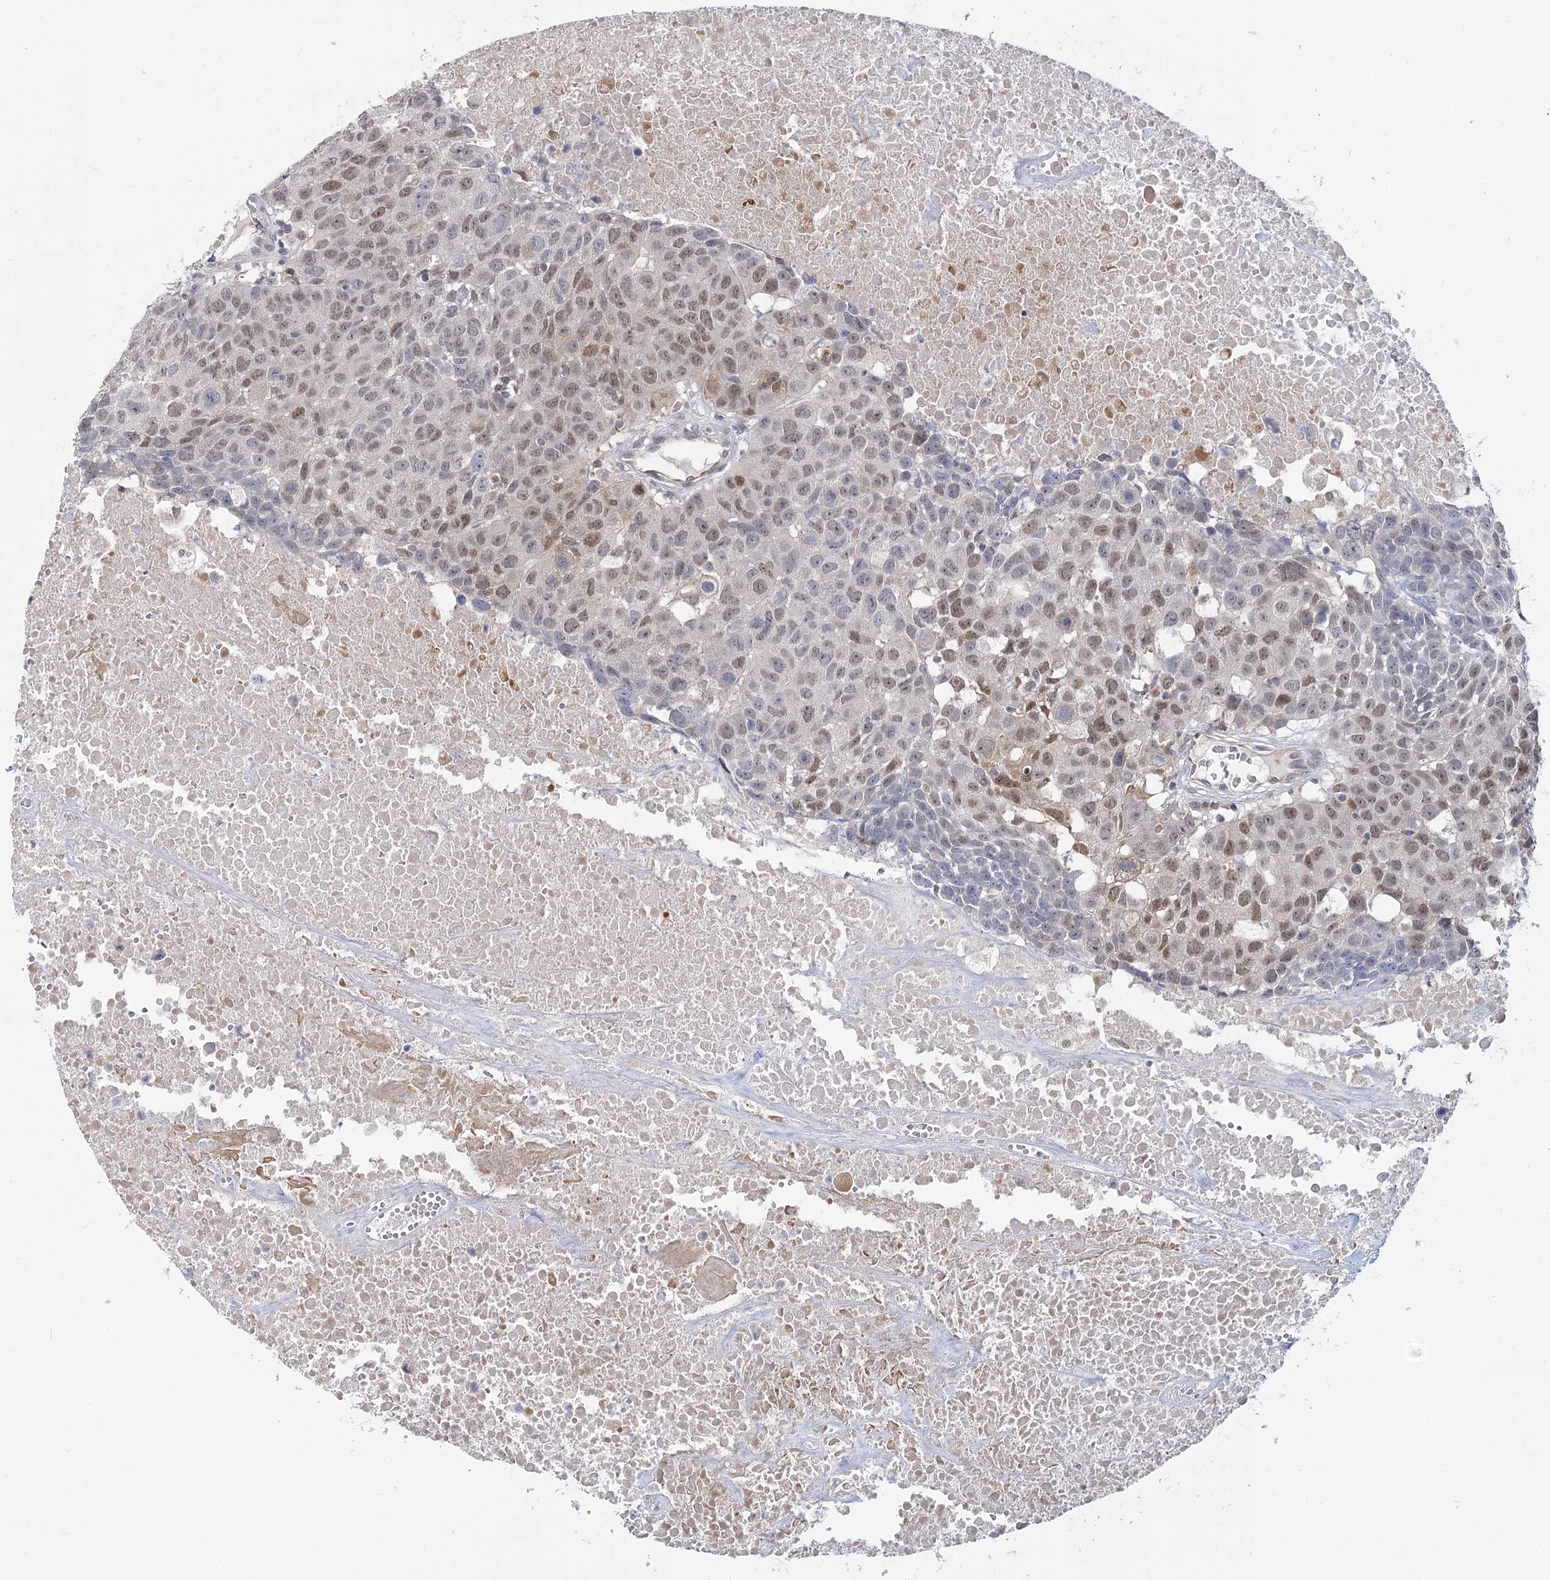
{"staining": {"intensity": "moderate", "quantity": ">75%", "location": "nuclear"}, "tissue": "head and neck cancer", "cell_type": "Tumor cells", "image_type": "cancer", "snomed": [{"axis": "morphology", "description": "Squamous cell carcinoma, NOS"}, {"axis": "topography", "description": "Head-Neck"}], "caption": "A photomicrograph of head and neck squamous cell carcinoma stained for a protein demonstrates moderate nuclear brown staining in tumor cells.", "gene": "USP11", "patient": {"sex": "male", "age": 66}}